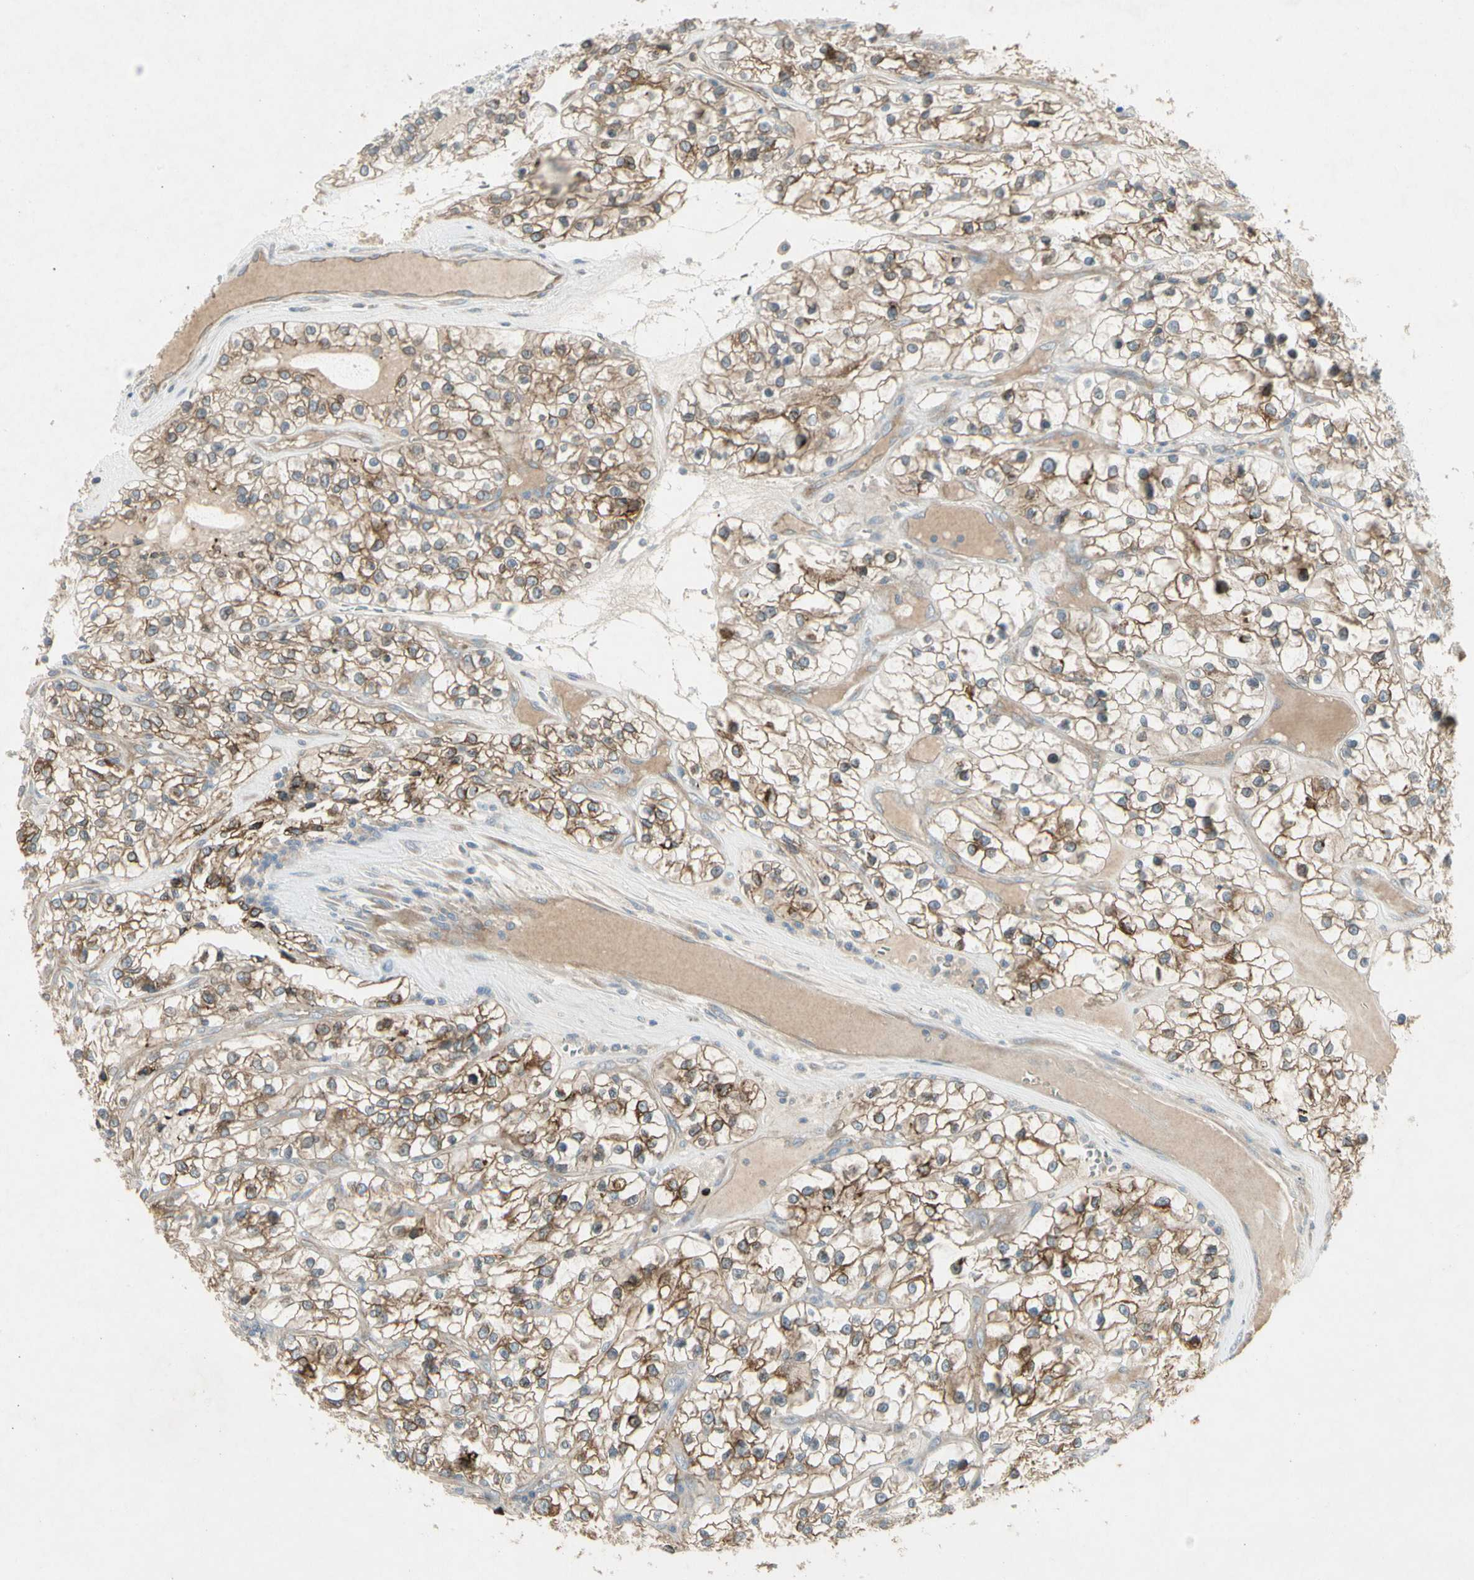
{"staining": {"intensity": "moderate", "quantity": ">75%", "location": "cytoplasmic/membranous"}, "tissue": "renal cancer", "cell_type": "Tumor cells", "image_type": "cancer", "snomed": [{"axis": "morphology", "description": "Adenocarcinoma, NOS"}, {"axis": "topography", "description": "Kidney"}], "caption": "This micrograph displays IHC staining of renal cancer, with medium moderate cytoplasmic/membranous expression in about >75% of tumor cells.", "gene": "PANK2", "patient": {"sex": "female", "age": 57}}